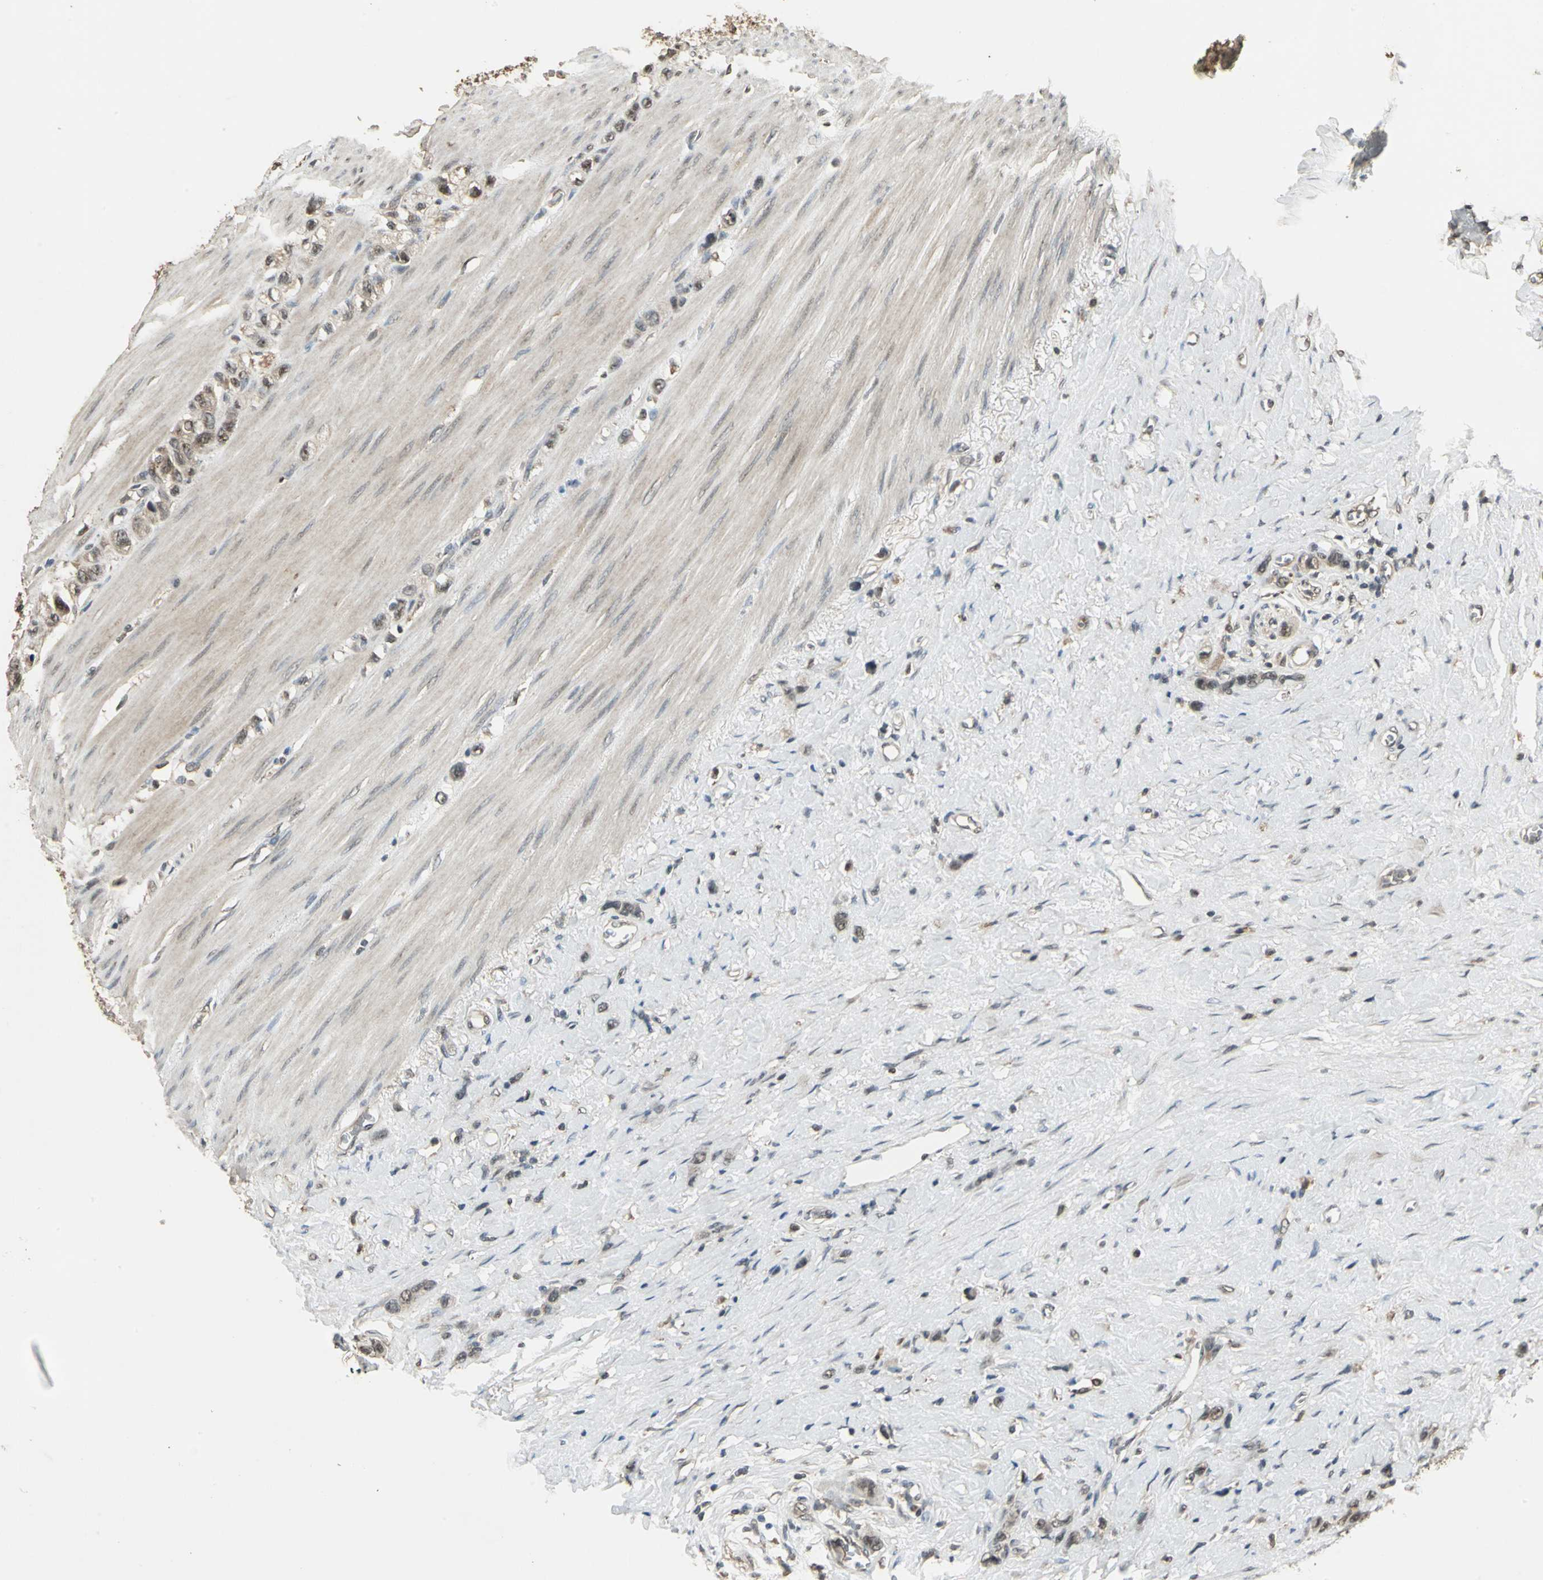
{"staining": {"intensity": "weak", "quantity": "<25%", "location": "cytoplasmic/membranous"}, "tissue": "stomach cancer", "cell_type": "Tumor cells", "image_type": "cancer", "snomed": [{"axis": "morphology", "description": "Normal tissue, NOS"}, {"axis": "morphology", "description": "Adenocarcinoma, NOS"}, {"axis": "morphology", "description": "Adenocarcinoma, High grade"}, {"axis": "topography", "description": "Stomach, upper"}, {"axis": "topography", "description": "Stomach"}], "caption": "Tumor cells are negative for protein expression in human stomach adenocarcinoma.", "gene": "UCHL5", "patient": {"sex": "female", "age": 65}}